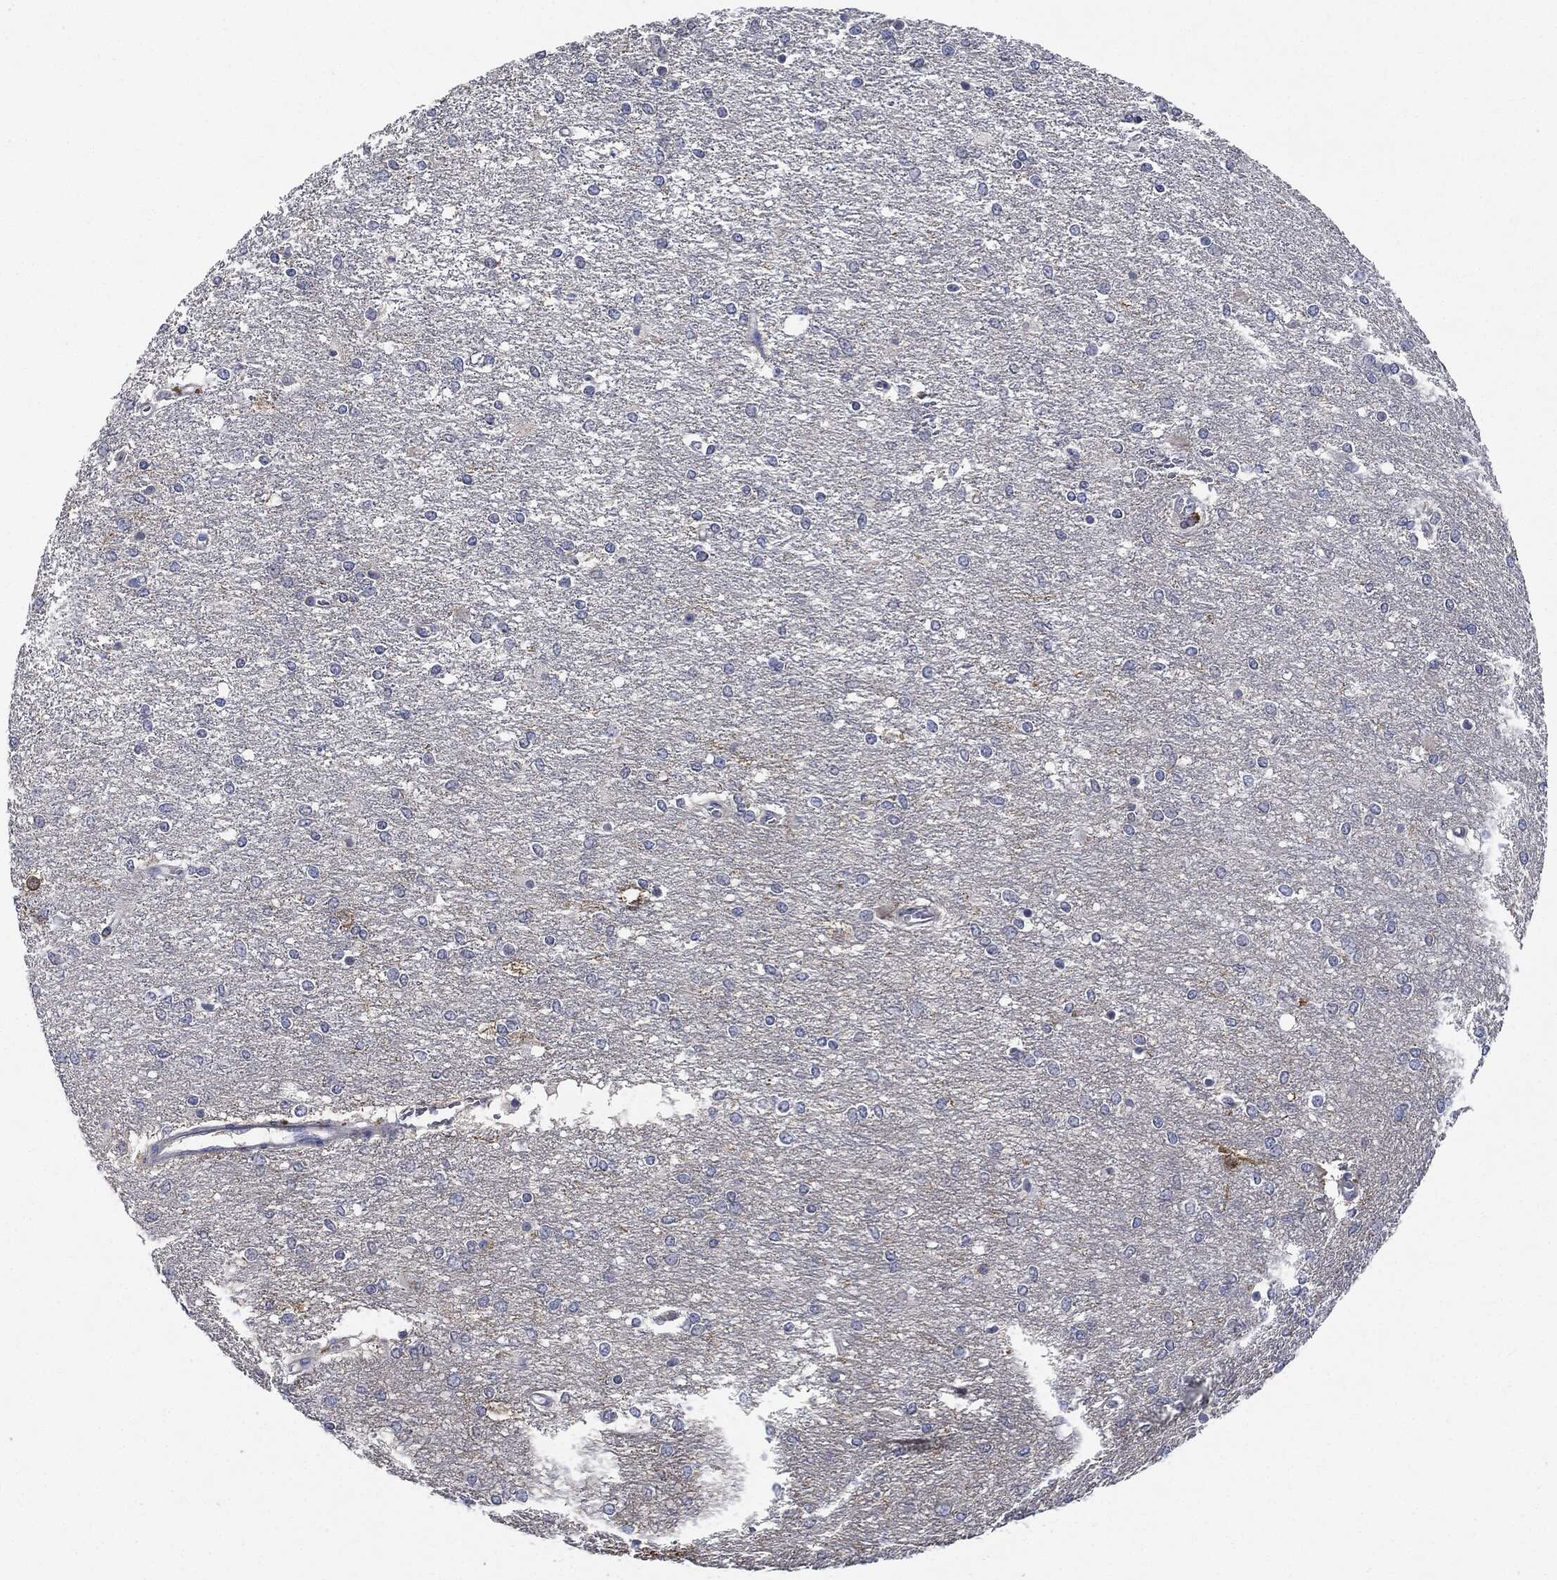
{"staining": {"intensity": "negative", "quantity": "none", "location": "none"}, "tissue": "glioma", "cell_type": "Tumor cells", "image_type": "cancer", "snomed": [{"axis": "morphology", "description": "Glioma, malignant, High grade"}, {"axis": "topography", "description": "Brain"}], "caption": "Photomicrograph shows no protein expression in tumor cells of malignant glioma (high-grade) tissue.", "gene": "NTRK1", "patient": {"sex": "female", "age": 61}}